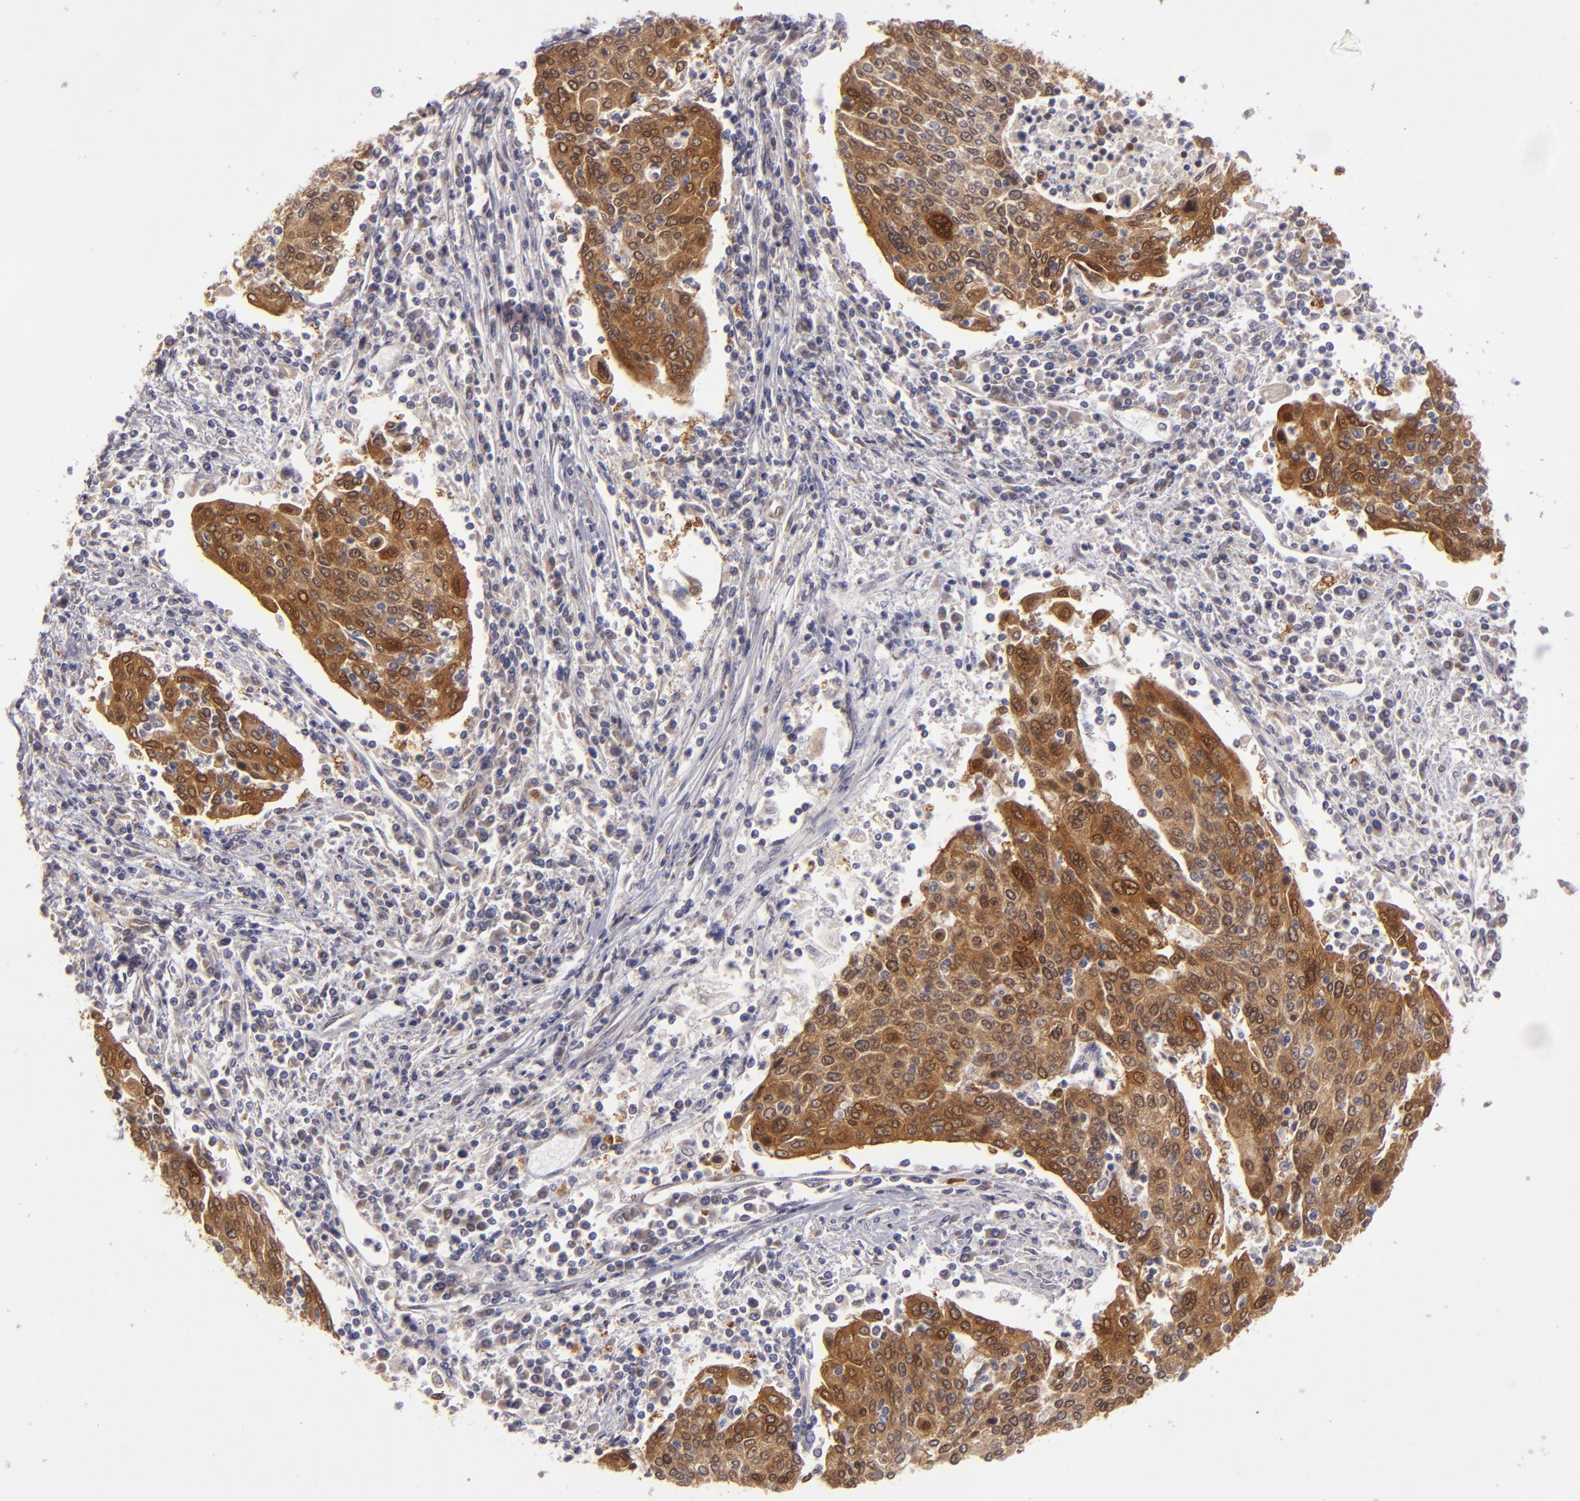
{"staining": {"intensity": "strong", "quantity": ">75%", "location": "cytoplasmic/membranous"}, "tissue": "cervical cancer", "cell_type": "Tumor cells", "image_type": "cancer", "snomed": [{"axis": "morphology", "description": "Squamous cell carcinoma, NOS"}, {"axis": "topography", "description": "Cervix"}], "caption": "Cervical squamous cell carcinoma stained with a brown dye demonstrates strong cytoplasmic/membranous positive positivity in approximately >75% of tumor cells.", "gene": "SH2D4A", "patient": {"sex": "female", "age": 40}}